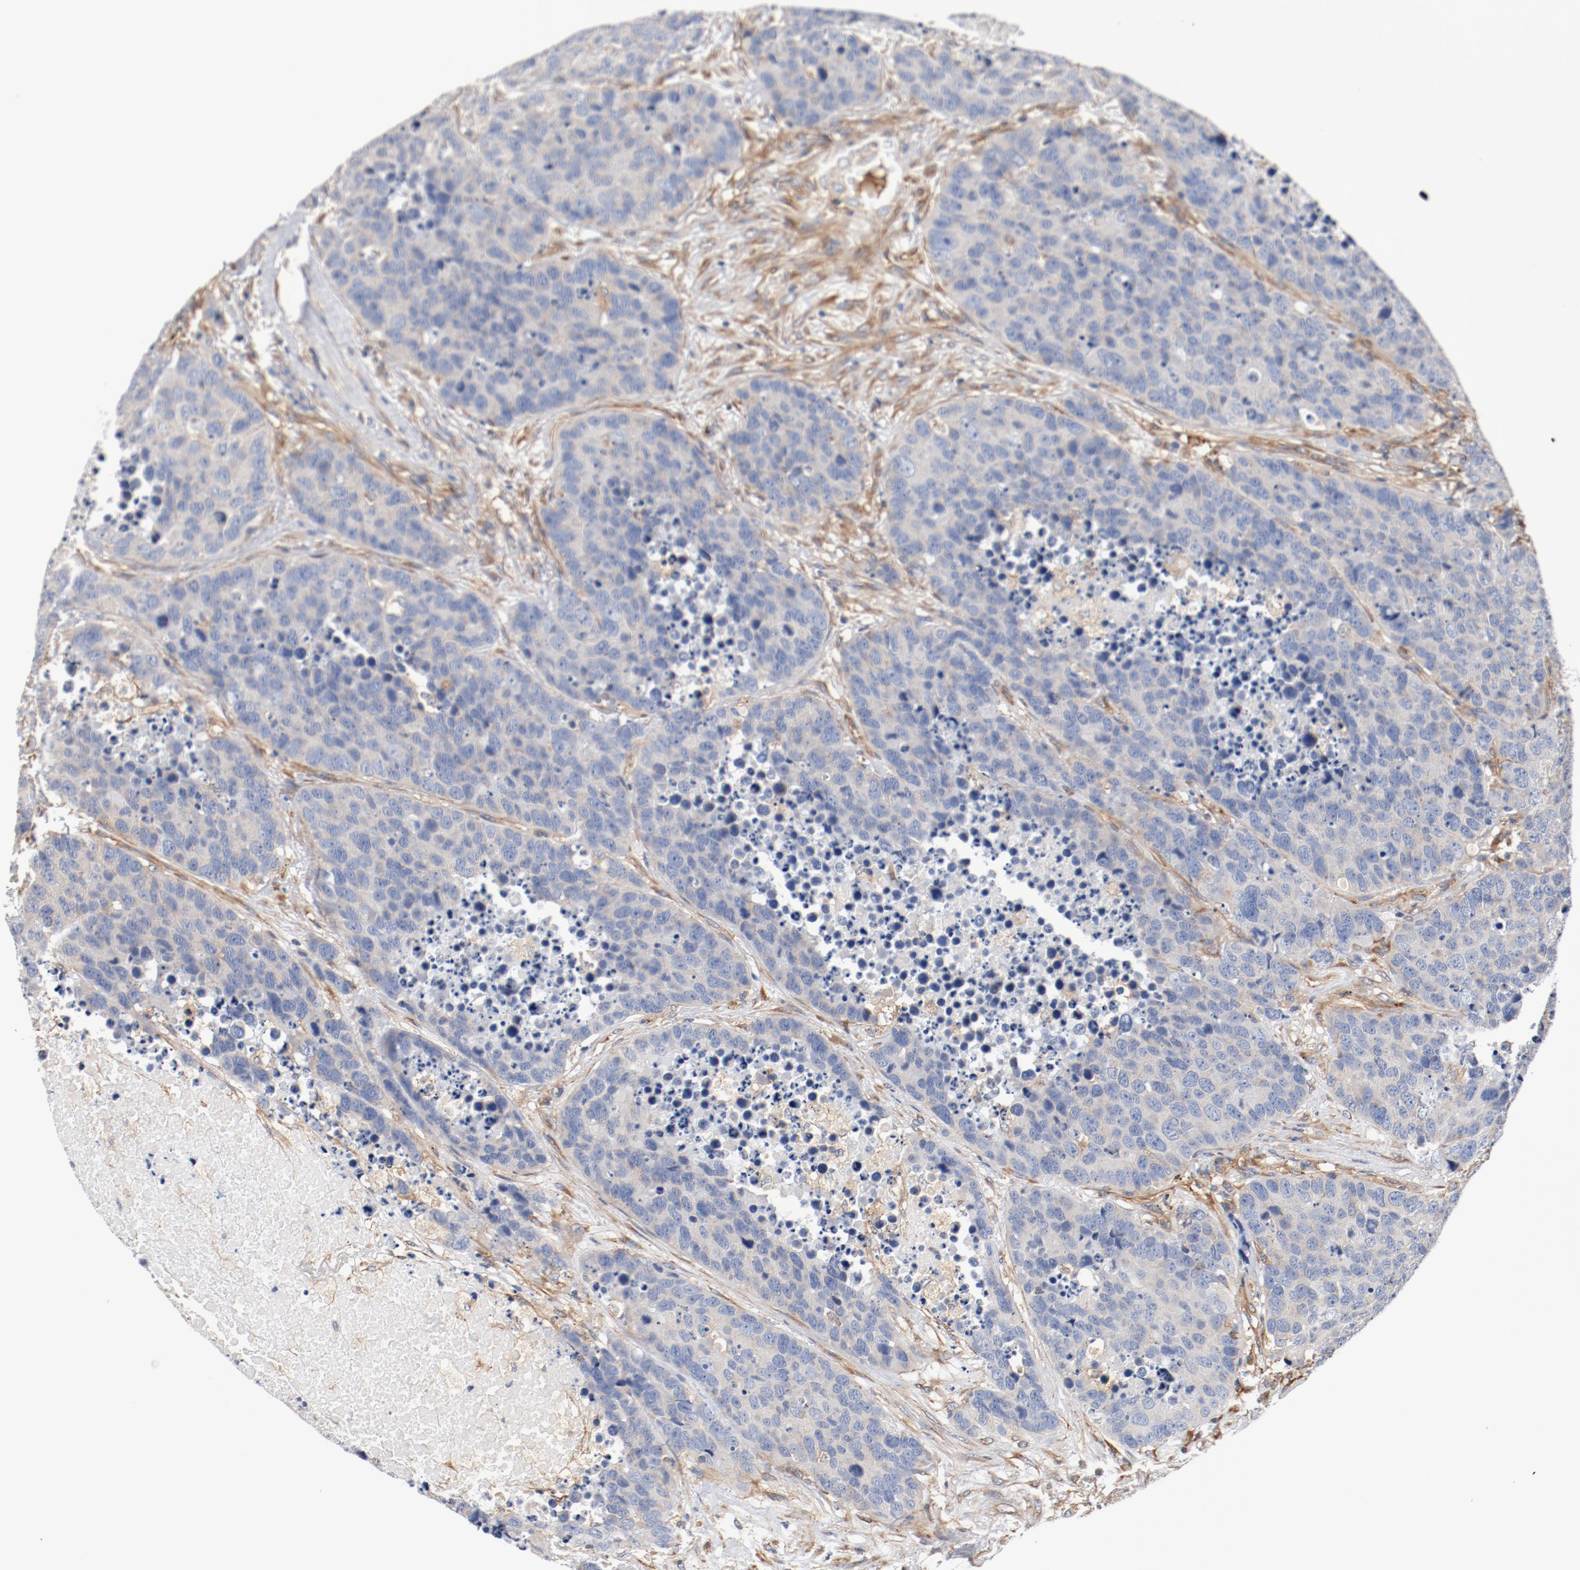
{"staining": {"intensity": "negative", "quantity": "none", "location": "none"}, "tissue": "carcinoid", "cell_type": "Tumor cells", "image_type": "cancer", "snomed": [{"axis": "morphology", "description": "Carcinoid, malignant, NOS"}, {"axis": "topography", "description": "Lung"}], "caption": "High magnification brightfield microscopy of carcinoid stained with DAB (brown) and counterstained with hematoxylin (blue): tumor cells show no significant positivity.", "gene": "ILK", "patient": {"sex": "male", "age": 60}}